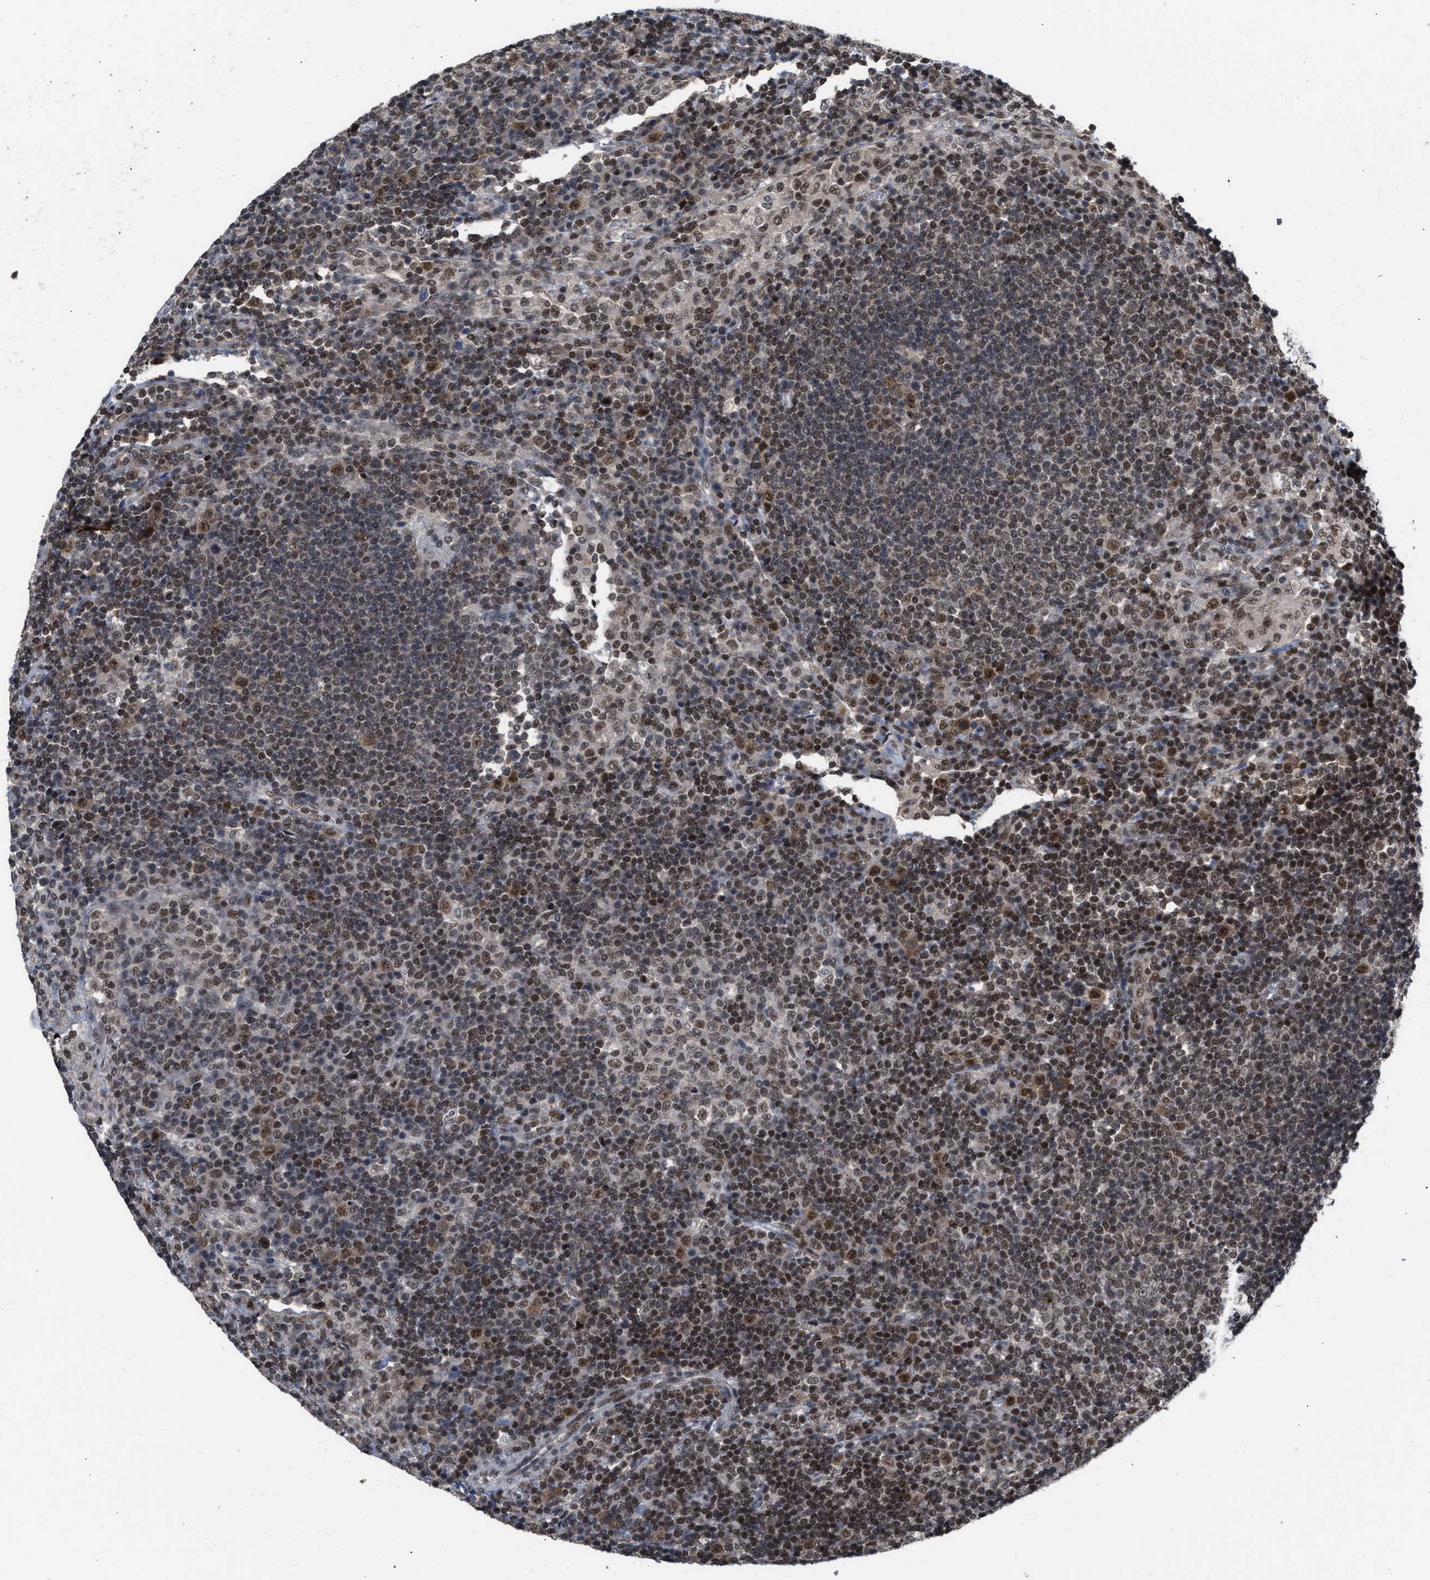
{"staining": {"intensity": "weak", "quantity": ">75%", "location": "nuclear"}, "tissue": "lymph node", "cell_type": "Germinal center cells", "image_type": "normal", "snomed": [{"axis": "morphology", "description": "Normal tissue, NOS"}, {"axis": "topography", "description": "Lymph node"}], "caption": "Immunohistochemistry (IHC) of benign human lymph node demonstrates low levels of weak nuclear staining in approximately >75% of germinal center cells.", "gene": "C9orf78", "patient": {"sex": "female", "age": 53}}